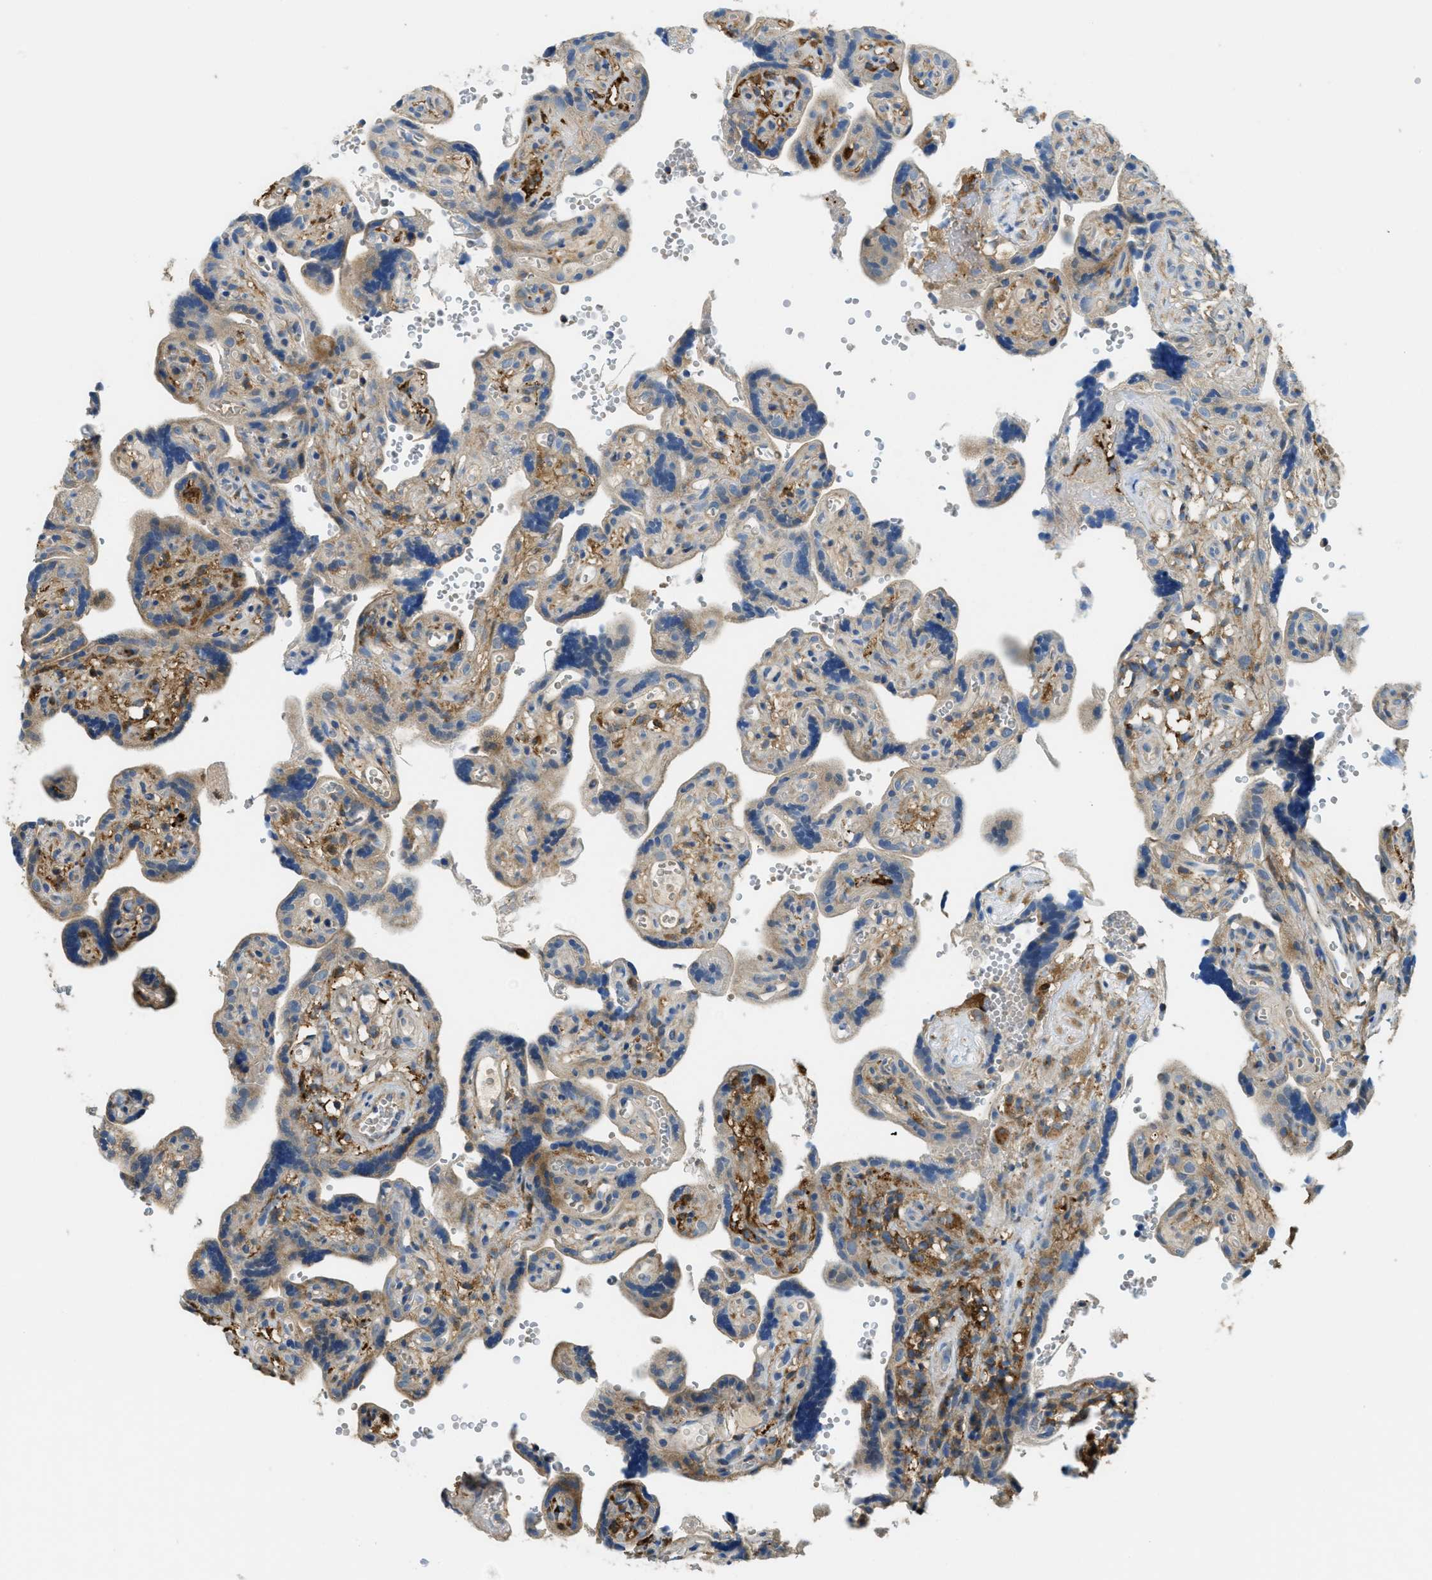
{"staining": {"intensity": "moderate", "quantity": "25%-75%", "location": "cytoplasmic/membranous"}, "tissue": "placenta", "cell_type": "Decidual cells", "image_type": "normal", "snomed": [{"axis": "morphology", "description": "Normal tissue, NOS"}, {"axis": "topography", "description": "Placenta"}], "caption": "A high-resolution photomicrograph shows immunohistochemistry staining of unremarkable placenta, which reveals moderate cytoplasmic/membranous staining in about 25%-75% of decidual cells.", "gene": "RFFL", "patient": {"sex": "female", "age": 30}}